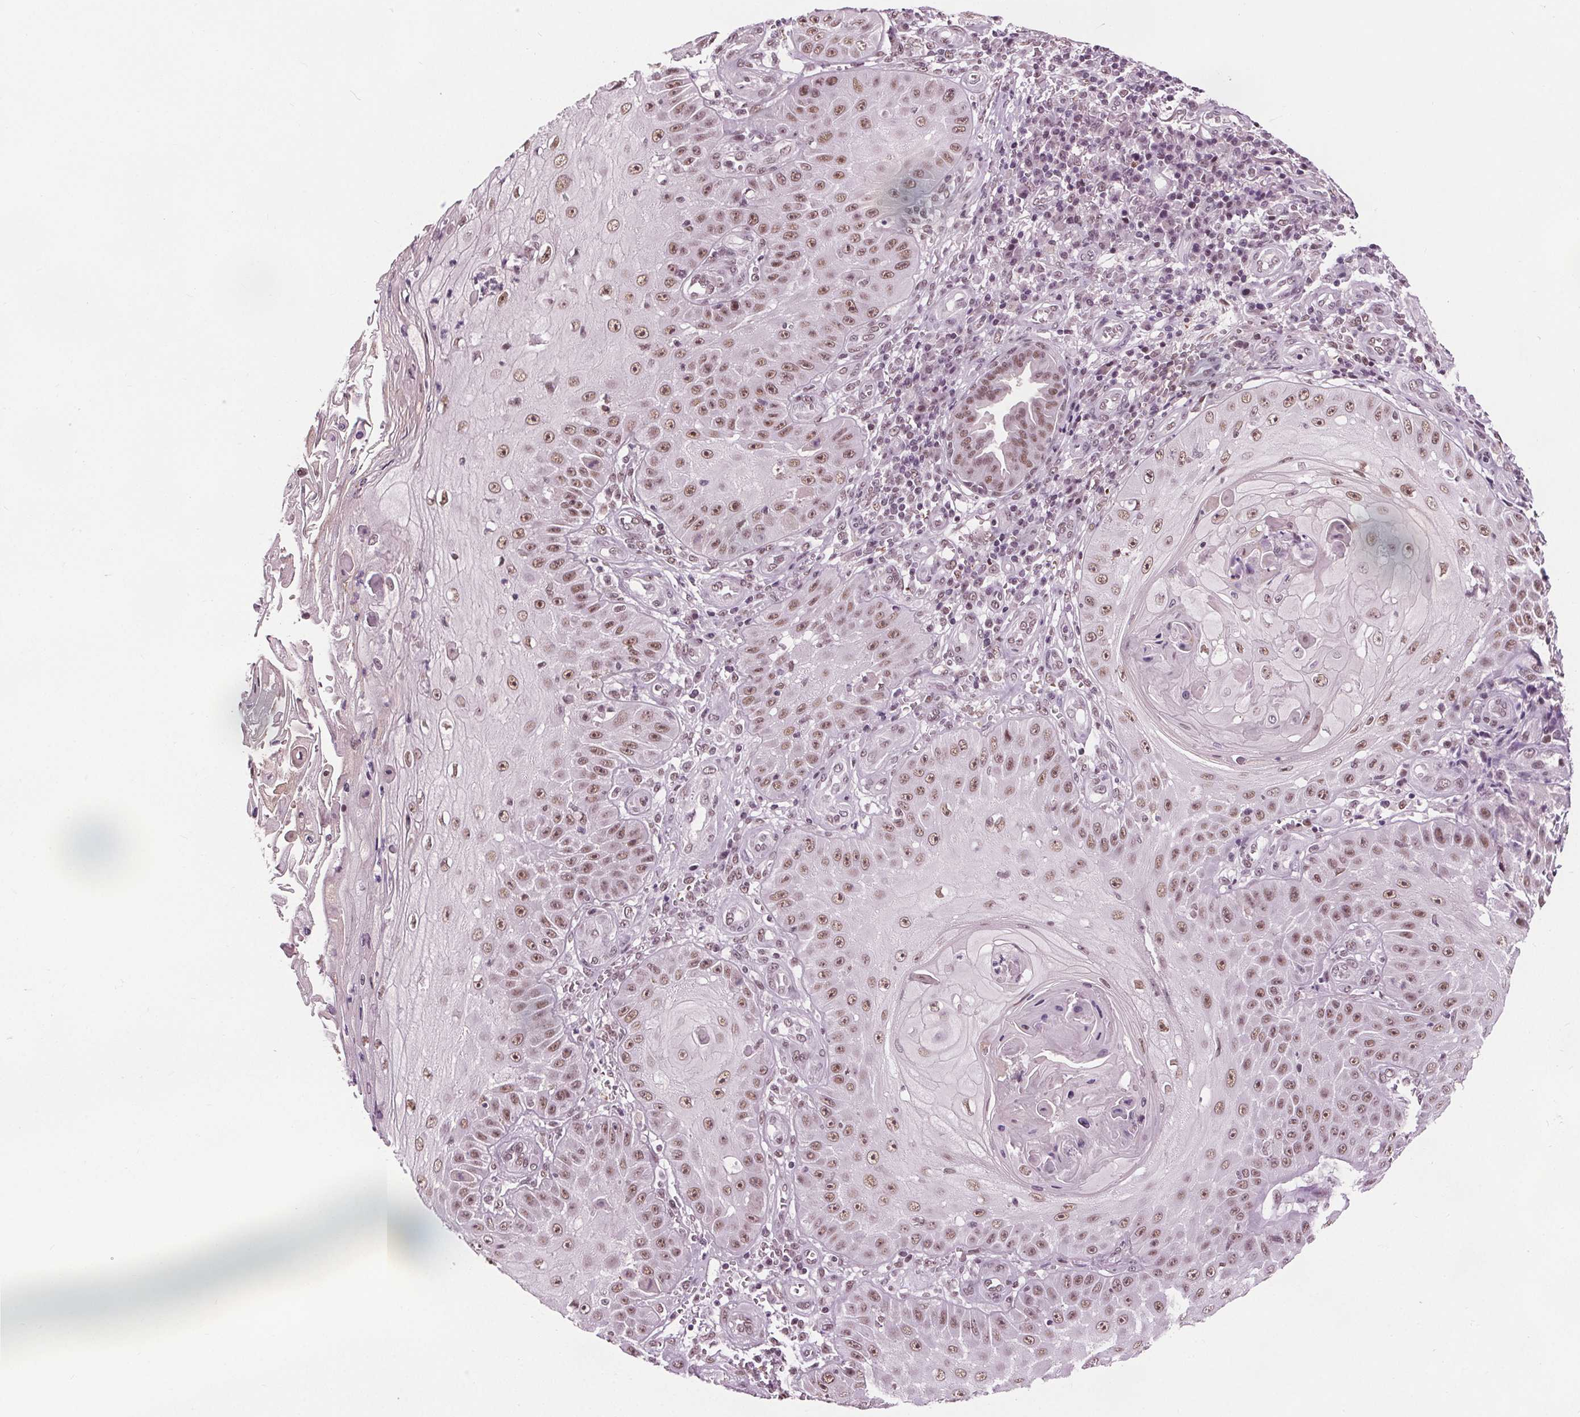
{"staining": {"intensity": "moderate", "quantity": ">75%", "location": "nuclear"}, "tissue": "skin cancer", "cell_type": "Tumor cells", "image_type": "cancer", "snomed": [{"axis": "morphology", "description": "Squamous cell carcinoma, NOS"}, {"axis": "topography", "description": "Skin"}], "caption": "Skin cancer (squamous cell carcinoma) stained with immunohistochemistry (IHC) displays moderate nuclear expression in approximately >75% of tumor cells.", "gene": "IWS1", "patient": {"sex": "male", "age": 70}}